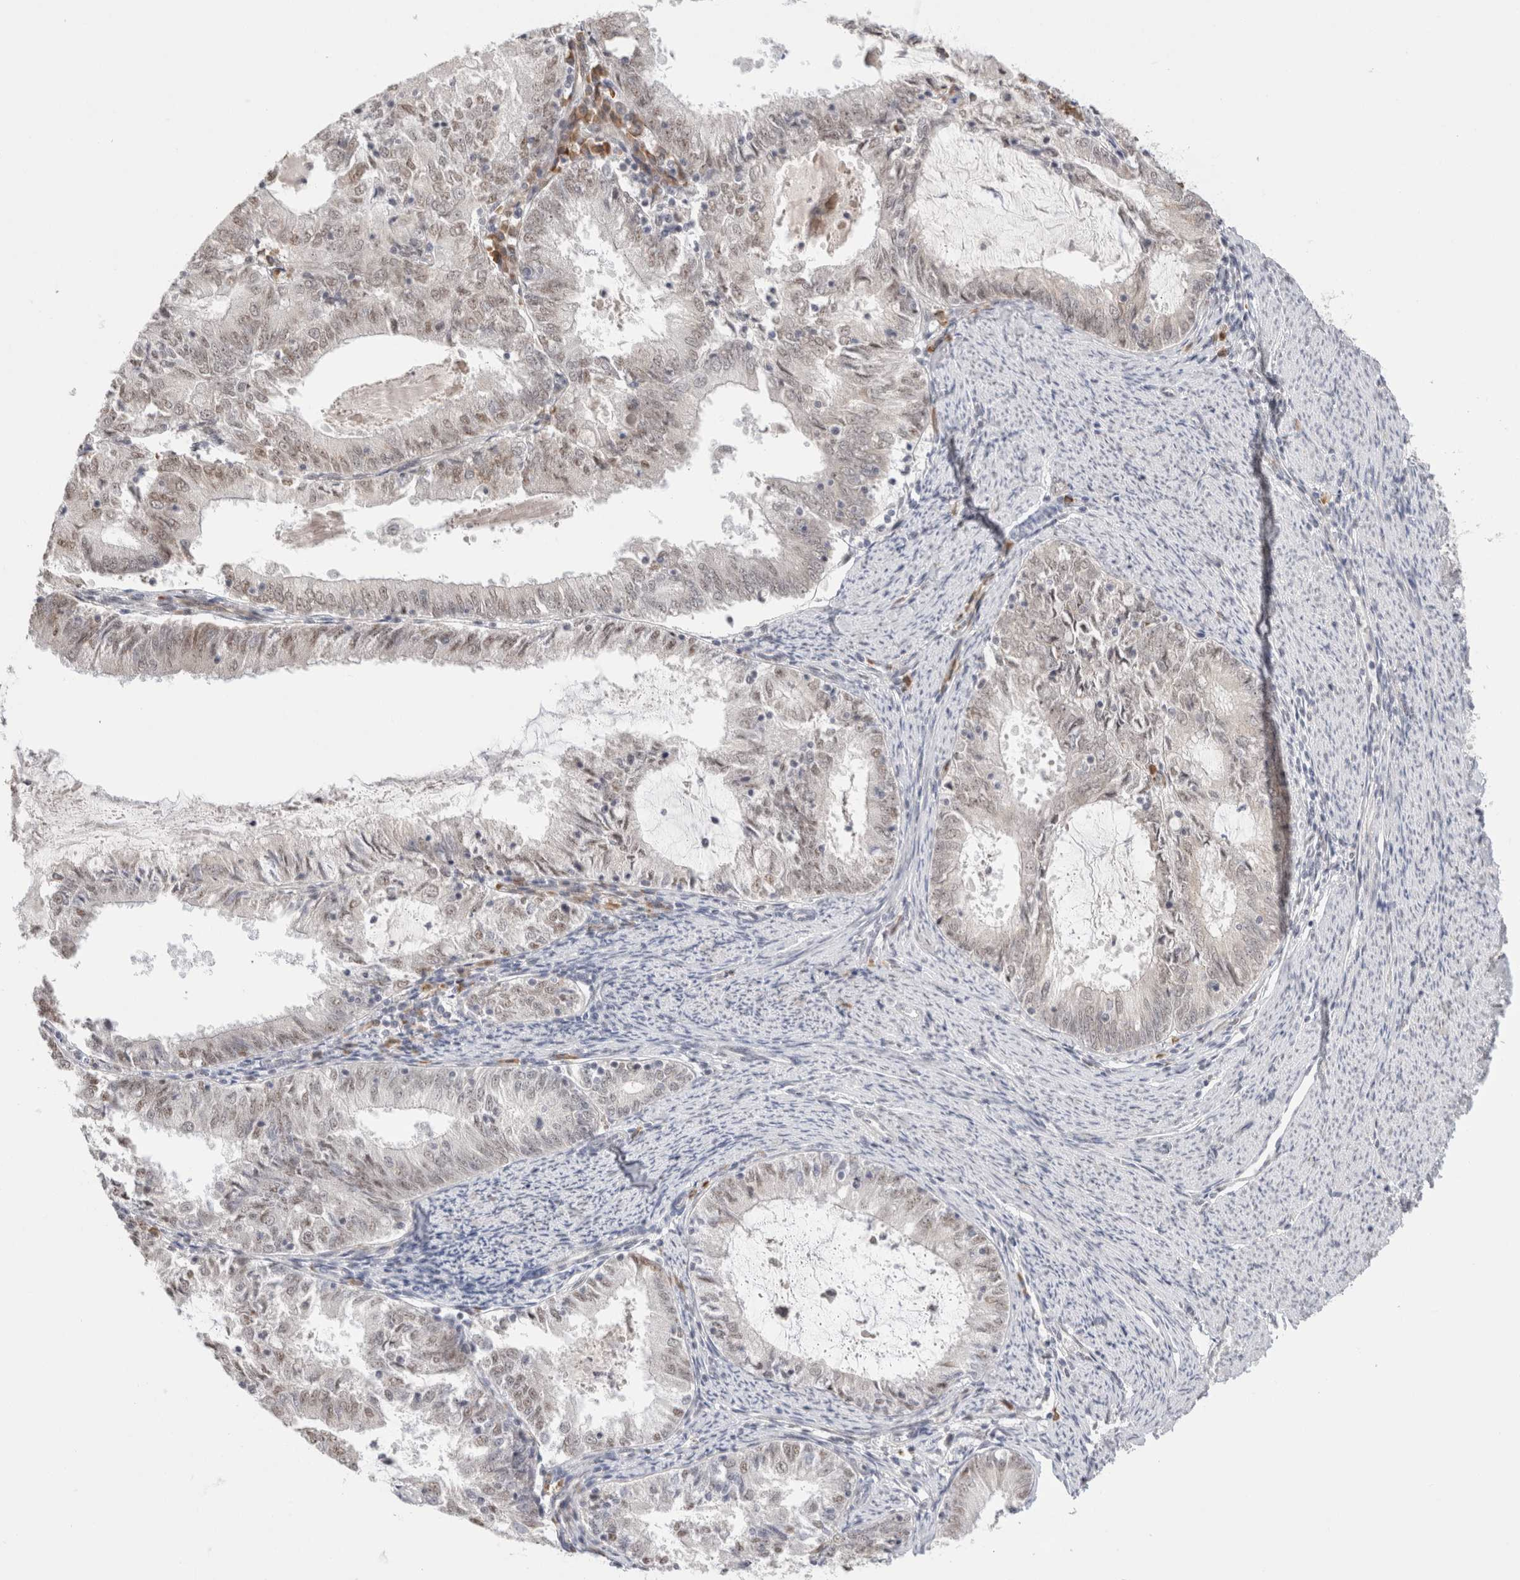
{"staining": {"intensity": "moderate", "quantity": "<25%", "location": "nuclear"}, "tissue": "endometrial cancer", "cell_type": "Tumor cells", "image_type": "cancer", "snomed": [{"axis": "morphology", "description": "Adenocarcinoma, NOS"}, {"axis": "topography", "description": "Endometrium"}], "caption": "Protein expression analysis of human adenocarcinoma (endometrial) reveals moderate nuclear staining in about <25% of tumor cells.", "gene": "HDLBP", "patient": {"sex": "female", "age": 57}}